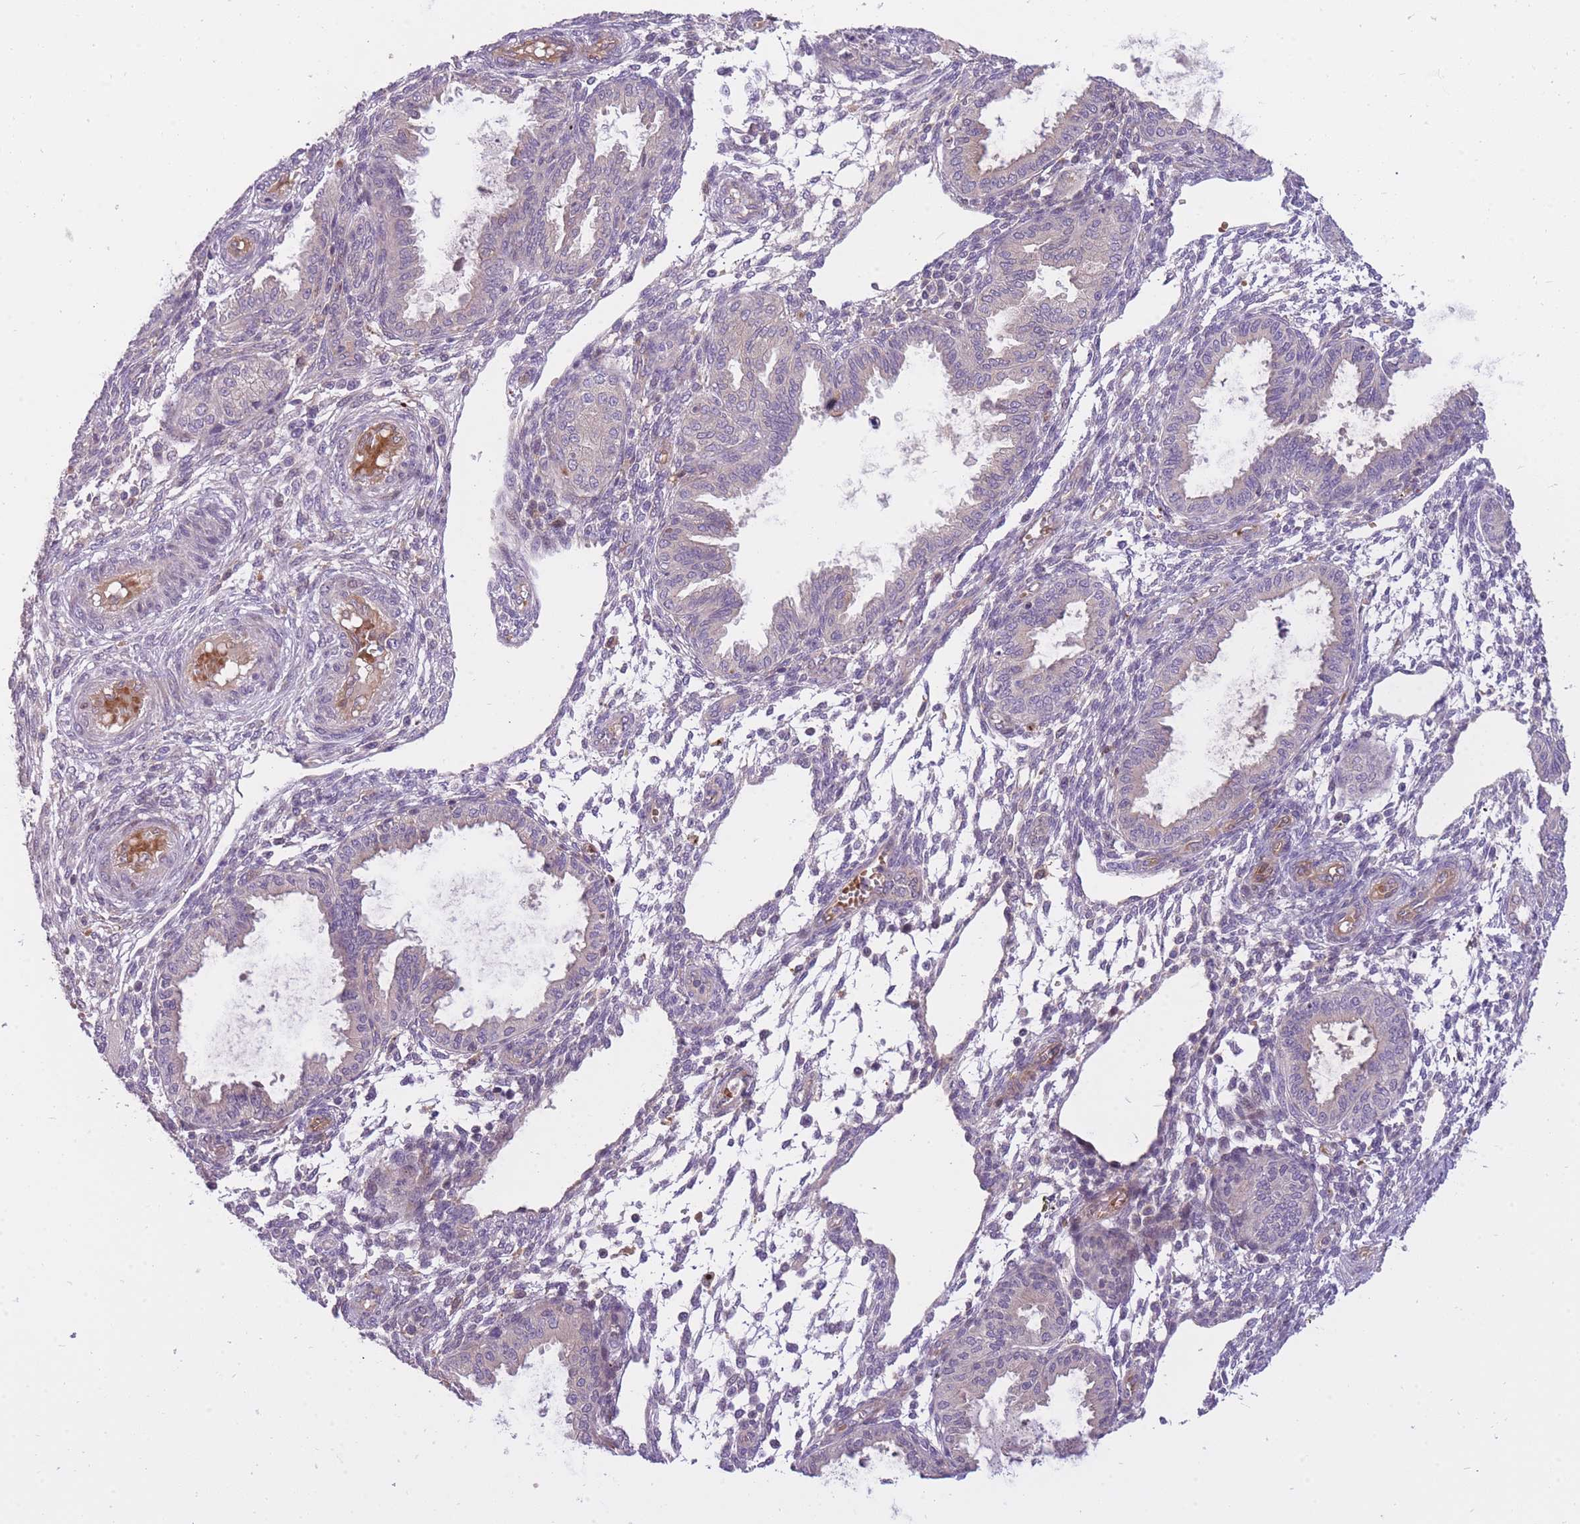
{"staining": {"intensity": "negative", "quantity": "none", "location": "none"}, "tissue": "endometrium", "cell_type": "Cells in endometrial stroma", "image_type": "normal", "snomed": [{"axis": "morphology", "description": "Normal tissue, NOS"}, {"axis": "topography", "description": "Endometrium"}], "caption": "Normal endometrium was stained to show a protein in brown. There is no significant staining in cells in endometrial stroma. (DAB IHC, high magnification).", "gene": "CRYGN", "patient": {"sex": "female", "age": 33}}